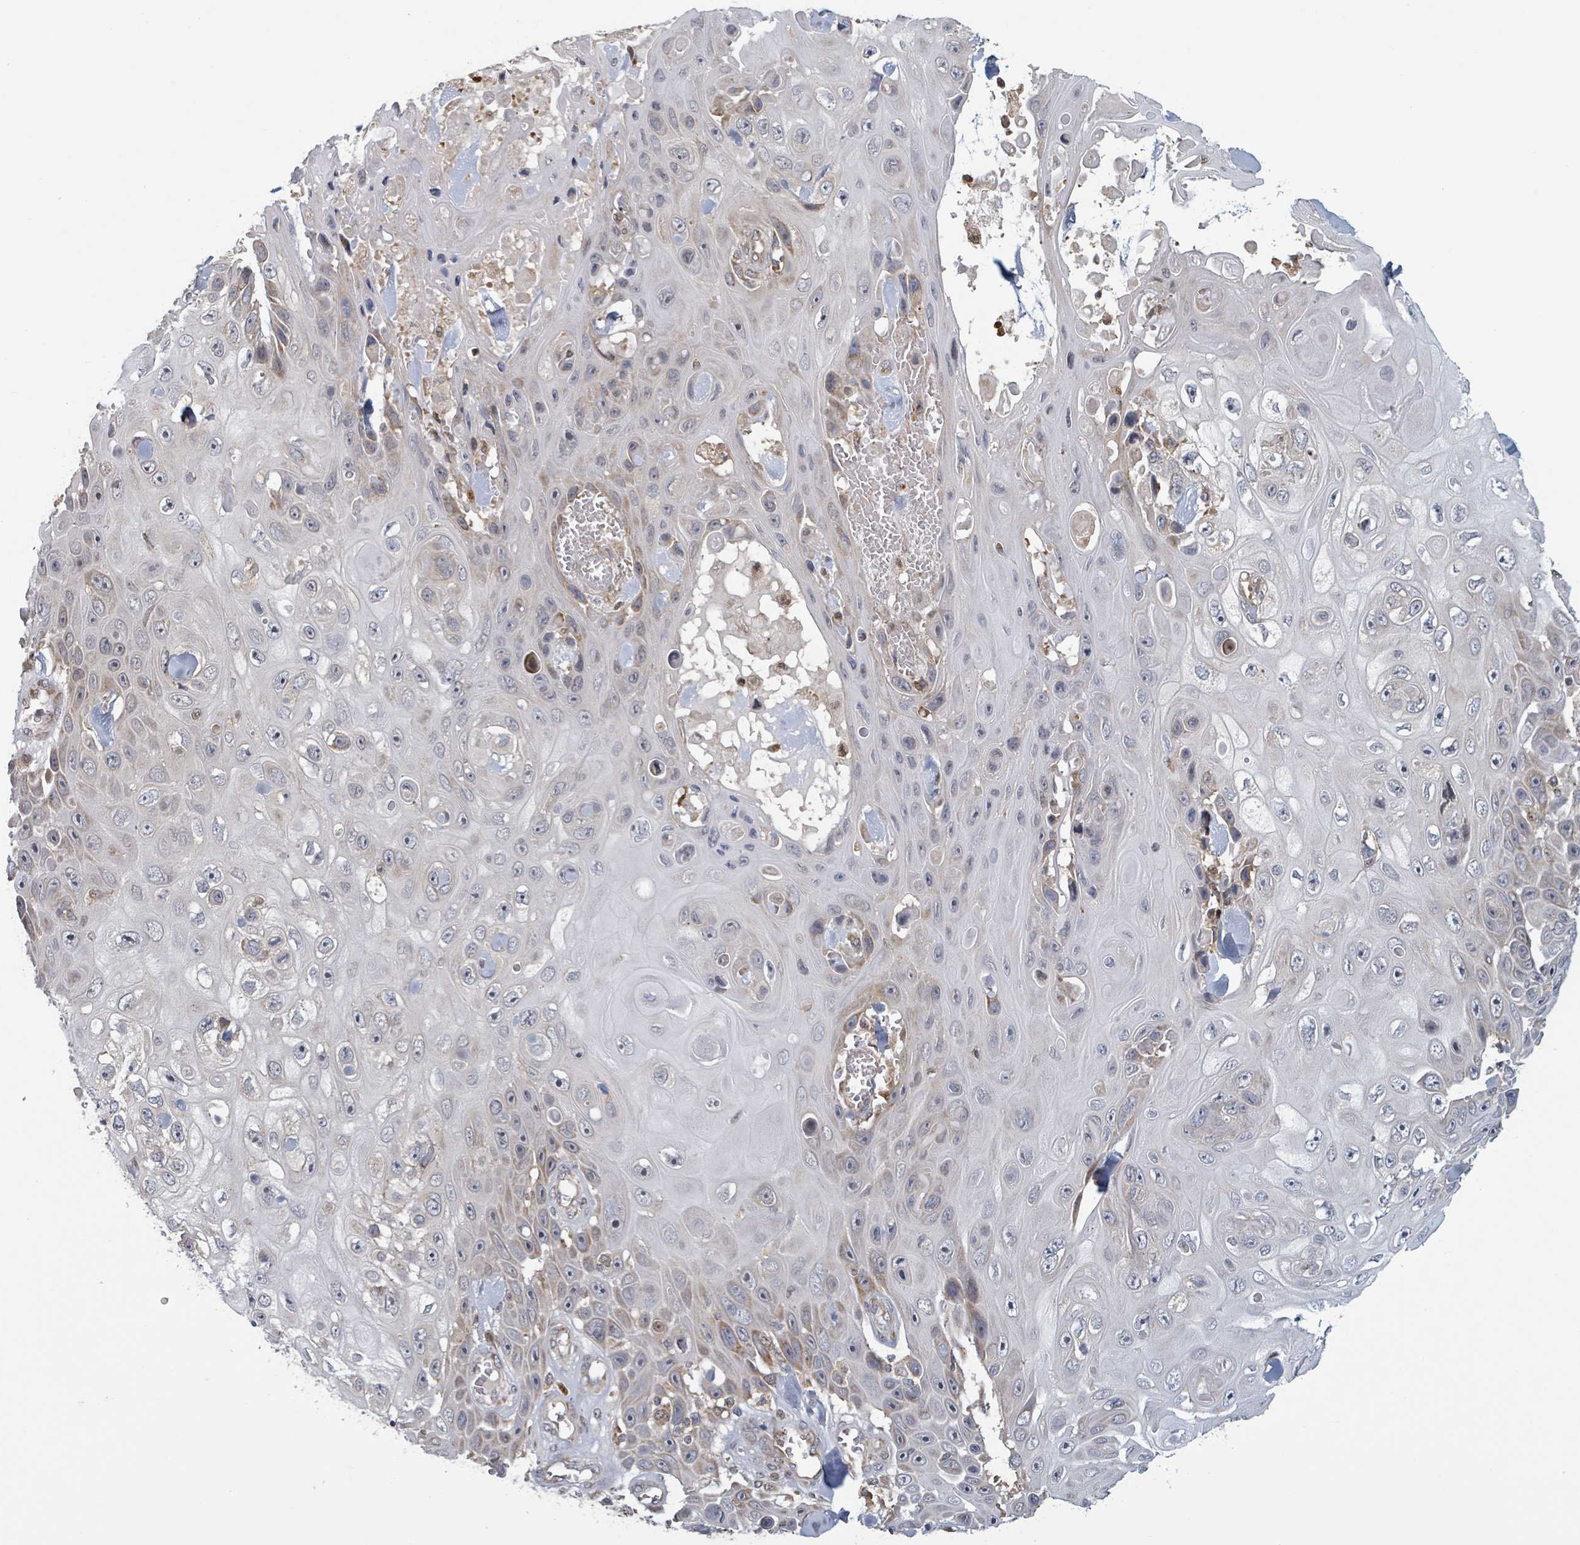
{"staining": {"intensity": "moderate", "quantity": "<25%", "location": "cytoplasmic/membranous"}, "tissue": "skin cancer", "cell_type": "Tumor cells", "image_type": "cancer", "snomed": [{"axis": "morphology", "description": "Squamous cell carcinoma, NOS"}, {"axis": "topography", "description": "Skin"}], "caption": "The photomicrograph exhibits a brown stain indicating the presence of a protein in the cytoplasmic/membranous of tumor cells in skin cancer (squamous cell carcinoma).", "gene": "HIVEP1", "patient": {"sex": "male", "age": 82}}